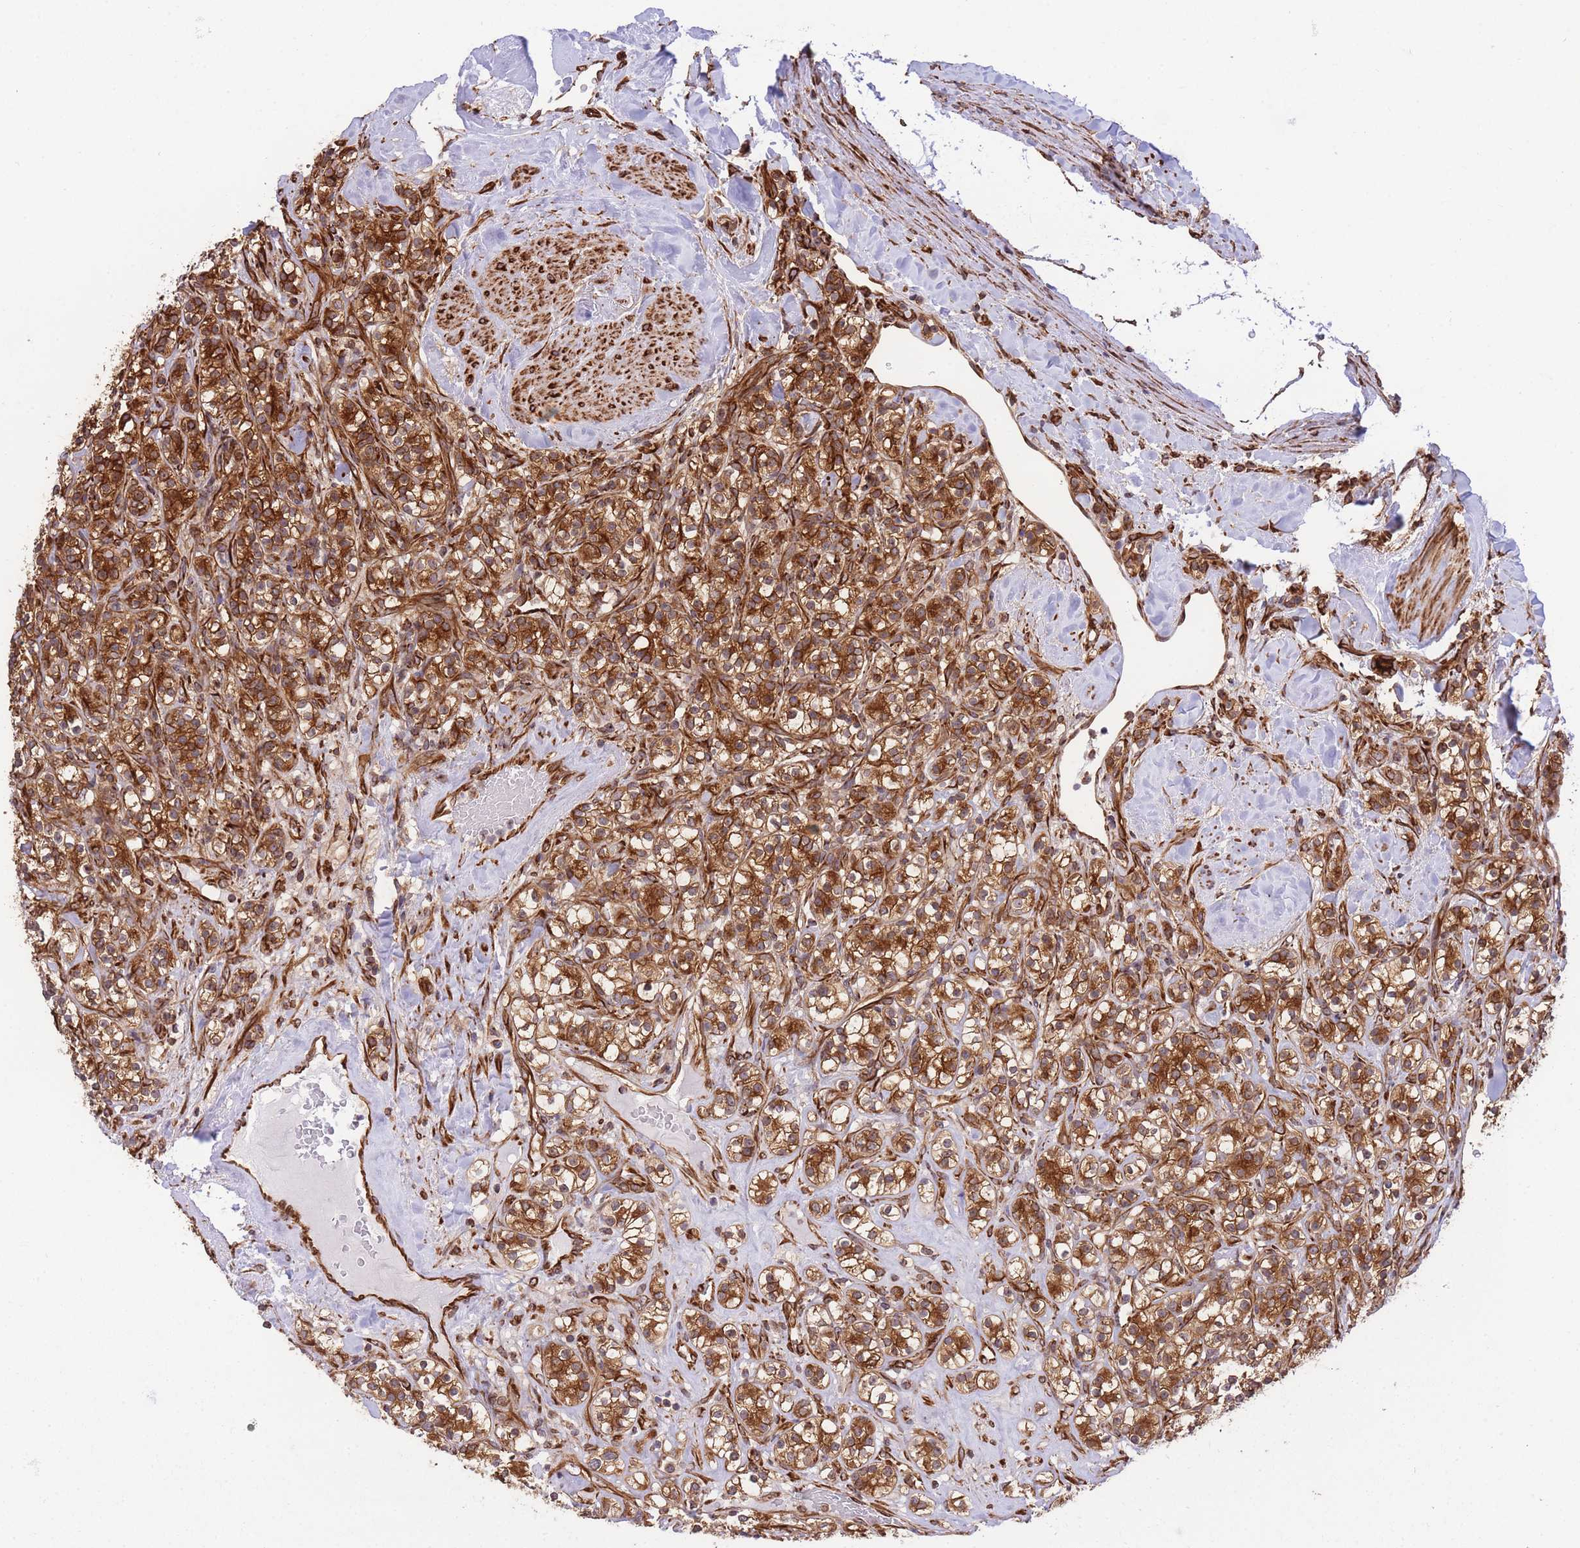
{"staining": {"intensity": "strong", "quantity": ">75%", "location": "cytoplasmic/membranous"}, "tissue": "renal cancer", "cell_type": "Tumor cells", "image_type": "cancer", "snomed": [{"axis": "morphology", "description": "Adenocarcinoma, NOS"}, {"axis": "topography", "description": "Kidney"}], "caption": "Protein expression by immunohistochemistry (IHC) exhibits strong cytoplasmic/membranous staining in about >75% of tumor cells in renal cancer.", "gene": "EXOSC8", "patient": {"sex": "male", "age": 77}}